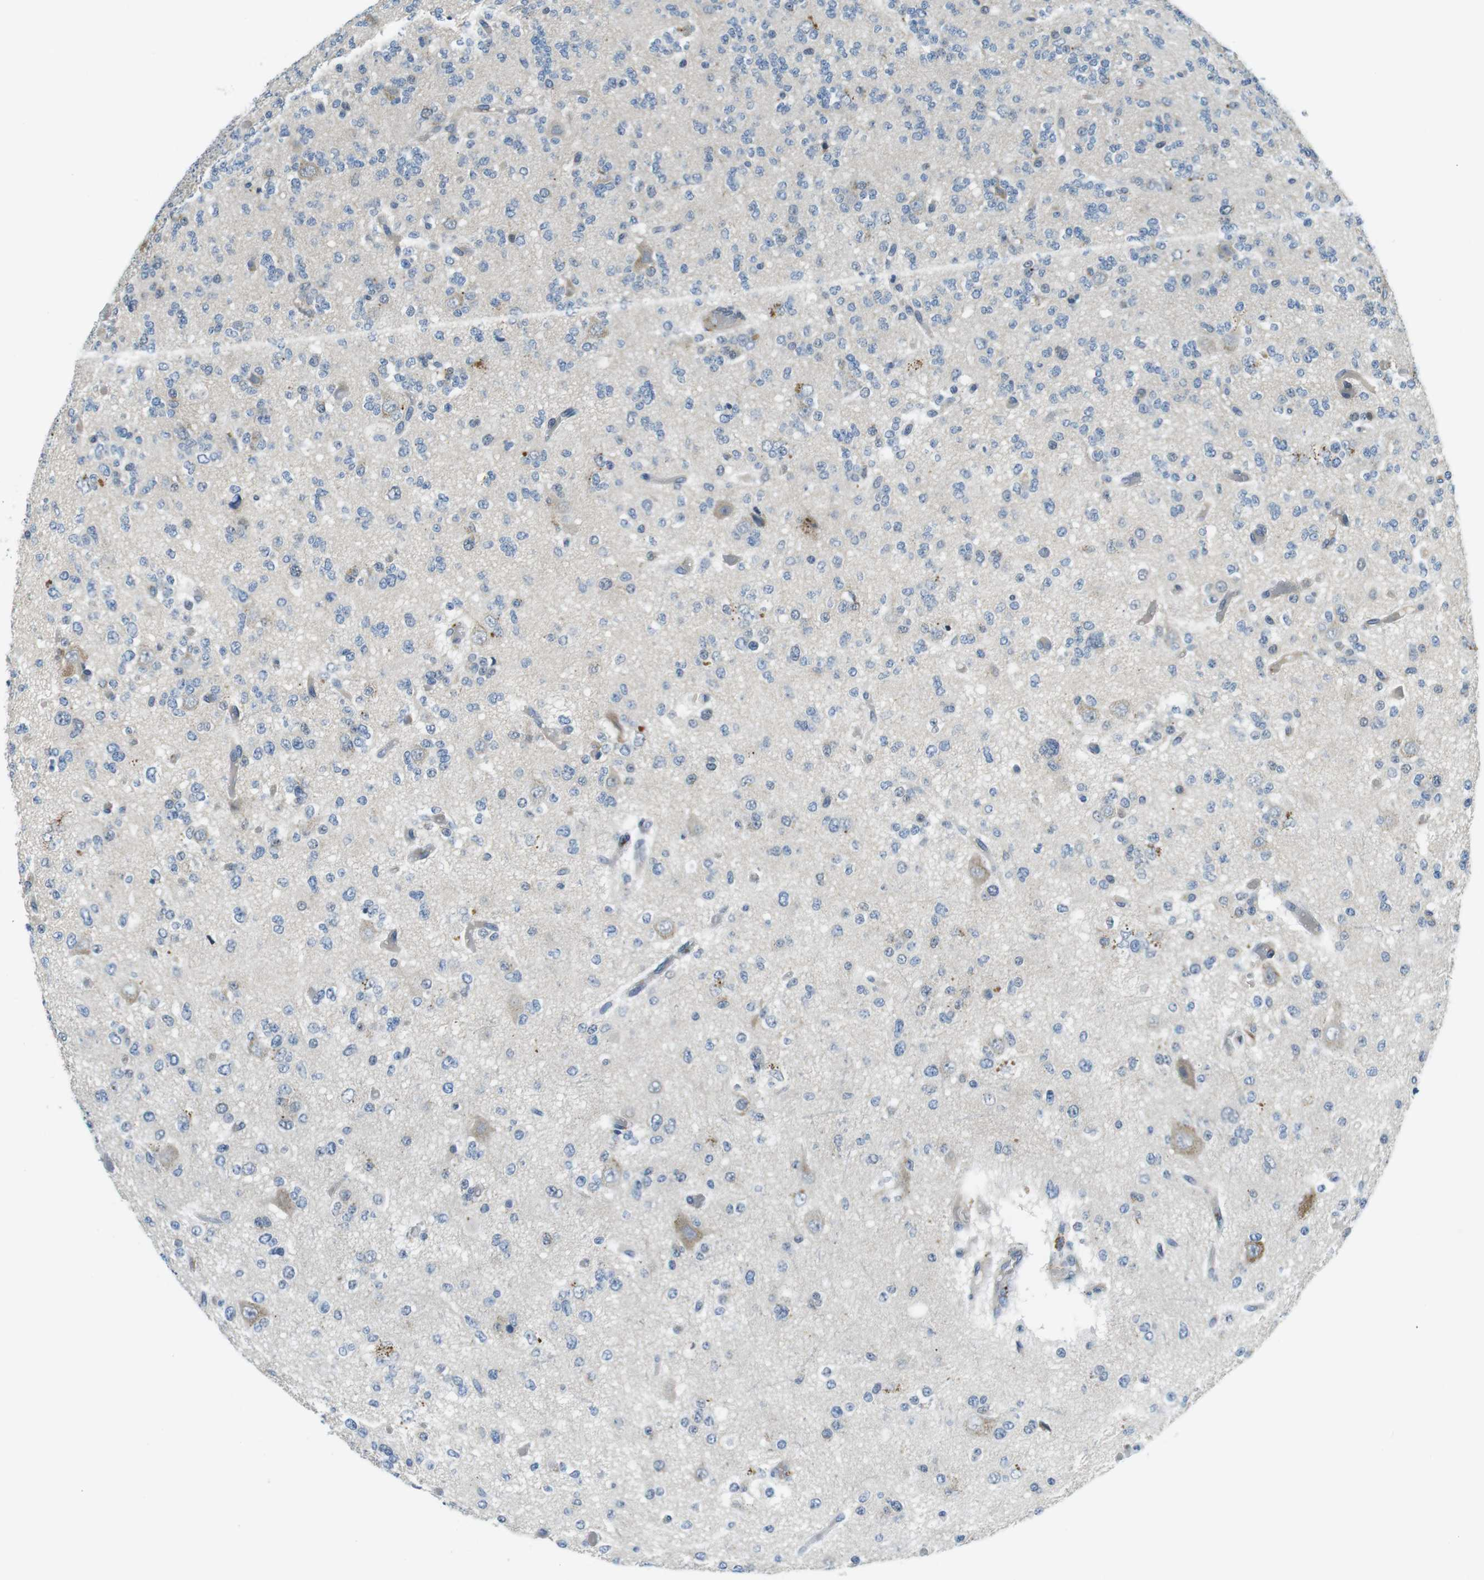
{"staining": {"intensity": "negative", "quantity": "none", "location": "none"}, "tissue": "glioma", "cell_type": "Tumor cells", "image_type": "cancer", "snomed": [{"axis": "morphology", "description": "Glioma, malignant, Low grade"}, {"axis": "topography", "description": "Brain"}], "caption": "IHC histopathology image of human glioma stained for a protein (brown), which exhibits no staining in tumor cells.", "gene": "WSCD1", "patient": {"sex": "male", "age": 38}}